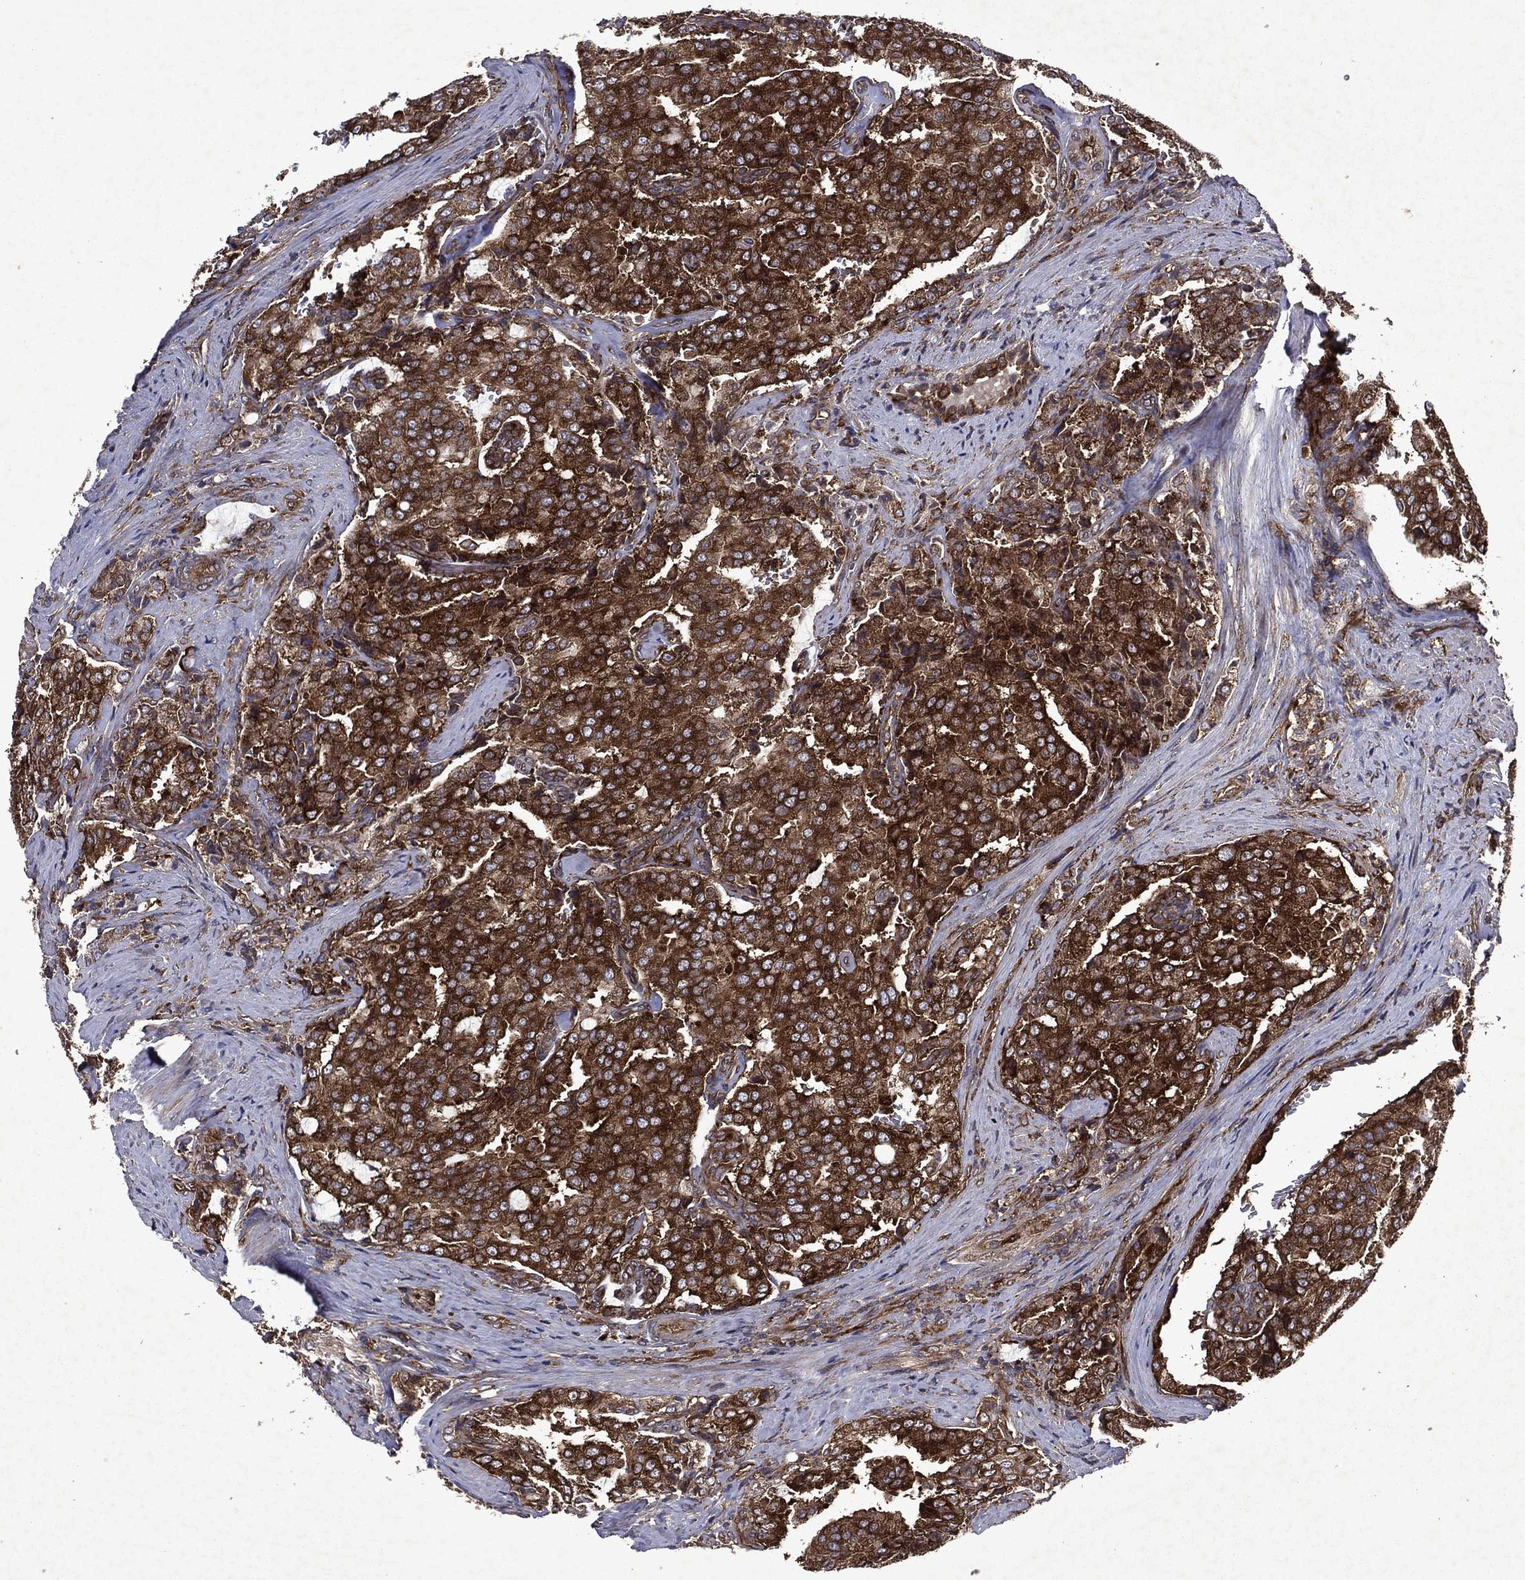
{"staining": {"intensity": "strong", "quantity": ">75%", "location": "cytoplasmic/membranous"}, "tissue": "prostate cancer", "cell_type": "Tumor cells", "image_type": "cancer", "snomed": [{"axis": "morphology", "description": "Adenocarcinoma, NOS"}, {"axis": "topography", "description": "Prostate"}], "caption": "High-magnification brightfield microscopy of adenocarcinoma (prostate) stained with DAB (3,3'-diaminobenzidine) (brown) and counterstained with hematoxylin (blue). tumor cells exhibit strong cytoplasmic/membranous expression is present in about>75% of cells.", "gene": "EIF2B4", "patient": {"sex": "male", "age": 65}}